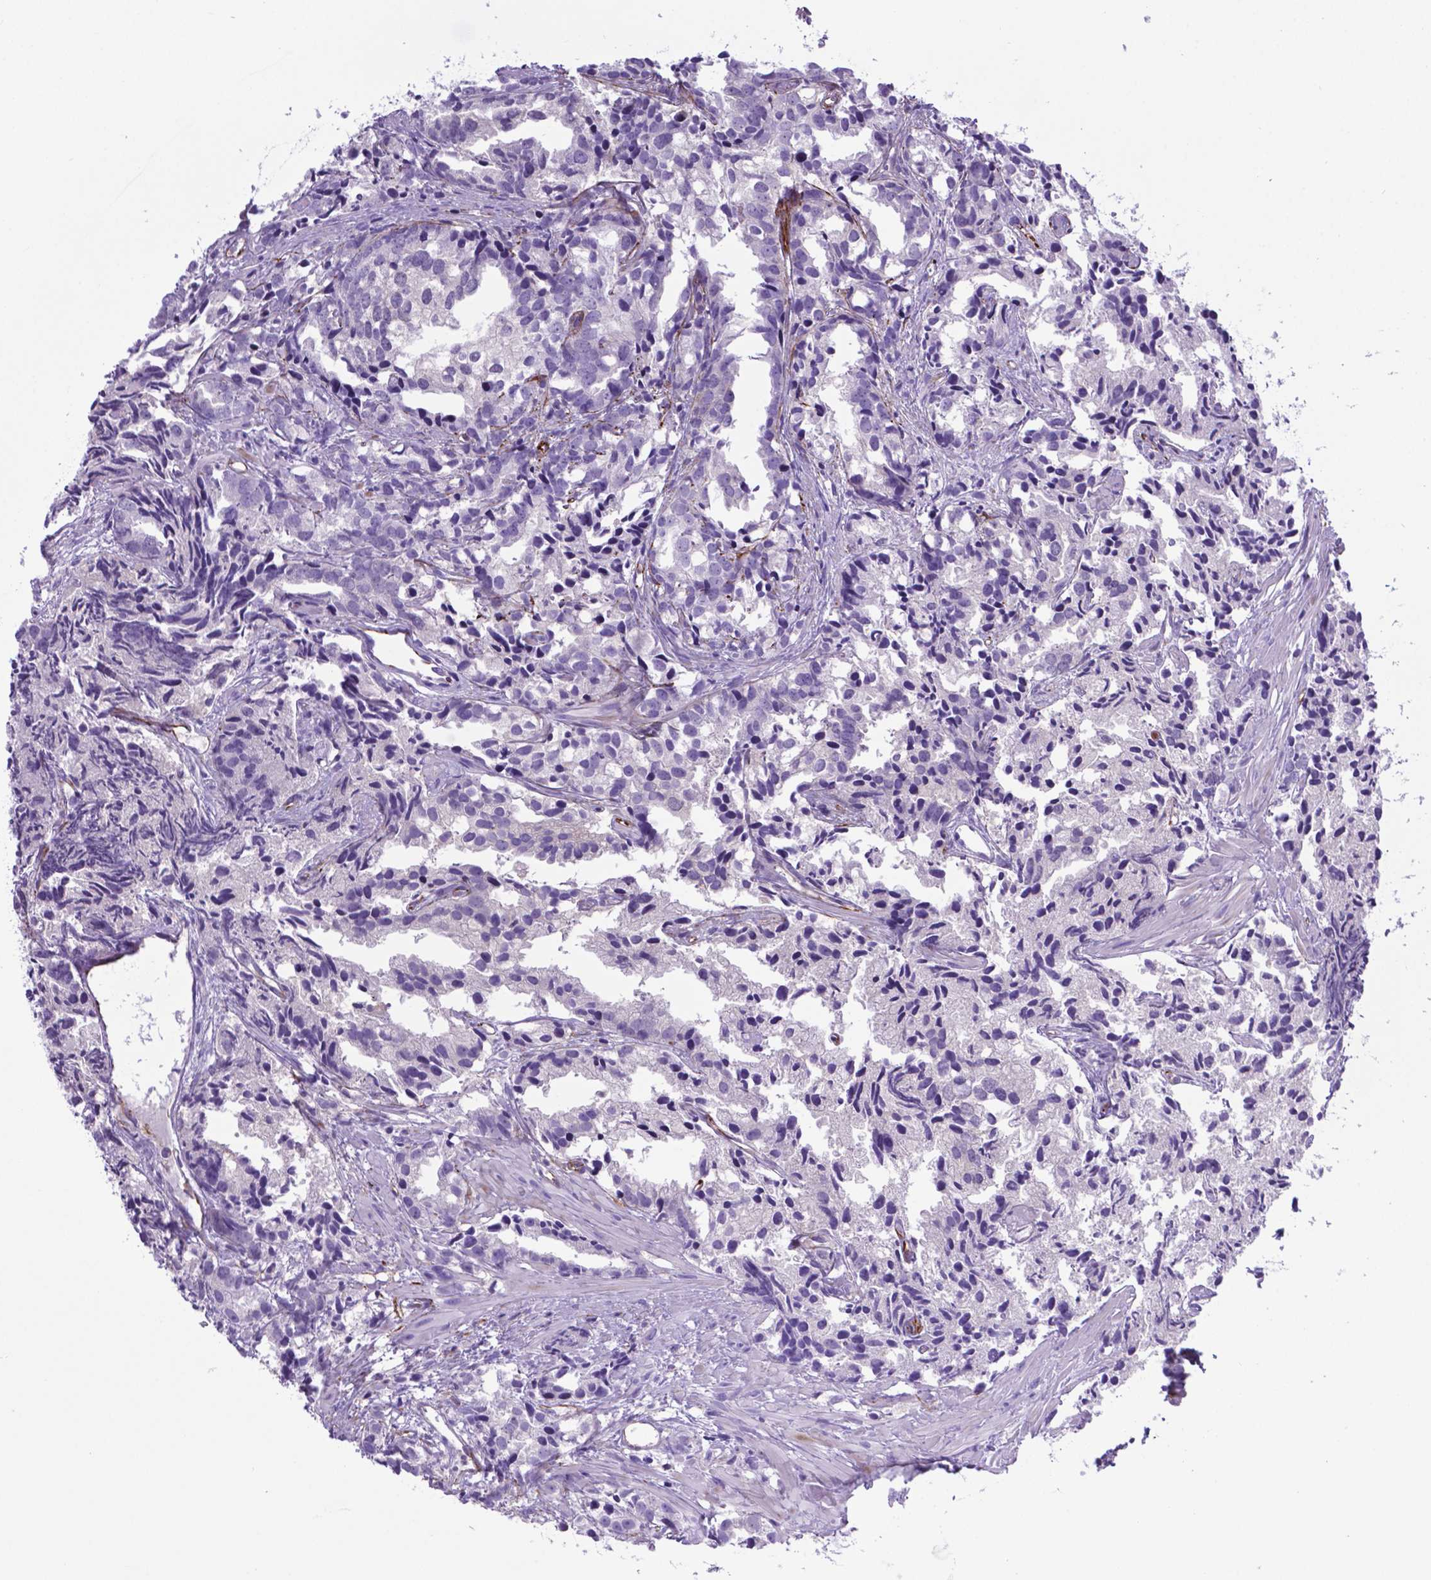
{"staining": {"intensity": "negative", "quantity": "none", "location": "none"}, "tissue": "prostate cancer", "cell_type": "Tumor cells", "image_type": "cancer", "snomed": [{"axis": "morphology", "description": "Adenocarcinoma, High grade"}, {"axis": "topography", "description": "Prostate"}], "caption": "Prostate adenocarcinoma (high-grade) stained for a protein using immunohistochemistry (IHC) displays no staining tumor cells.", "gene": "LZTR1", "patient": {"sex": "male", "age": 79}}